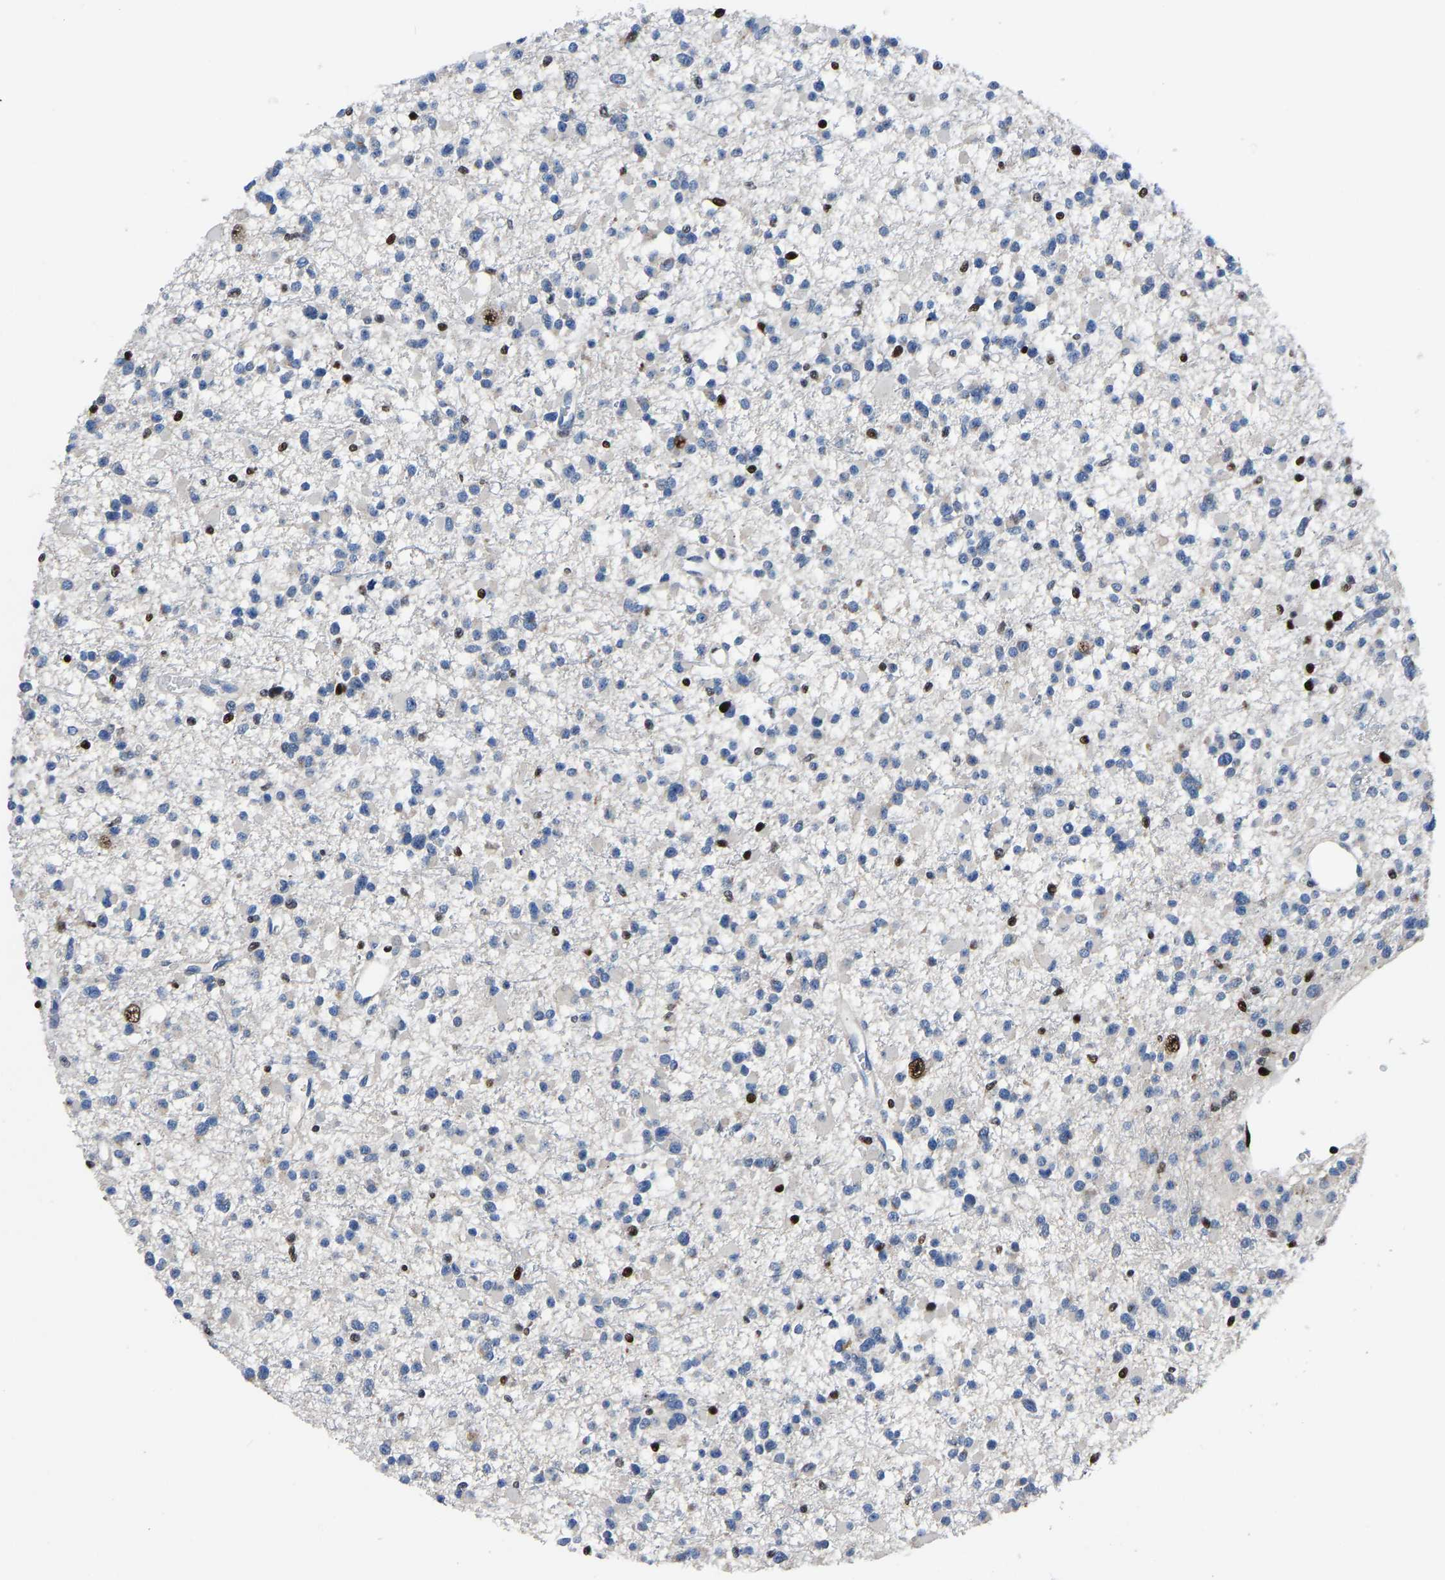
{"staining": {"intensity": "strong", "quantity": "<25%", "location": "nuclear"}, "tissue": "glioma", "cell_type": "Tumor cells", "image_type": "cancer", "snomed": [{"axis": "morphology", "description": "Glioma, malignant, Low grade"}, {"axis": "topography", "description": "Brain"}], "caption": "Glioma was stained to show a protein in brown. There is medium levels of strong nuclear staining in about <25% of tumor cells. (Brightfield microscopy of DAB IHC at high magnification).", "gene": "EGR1", "patient": {"sex": "female", "age": 22}}